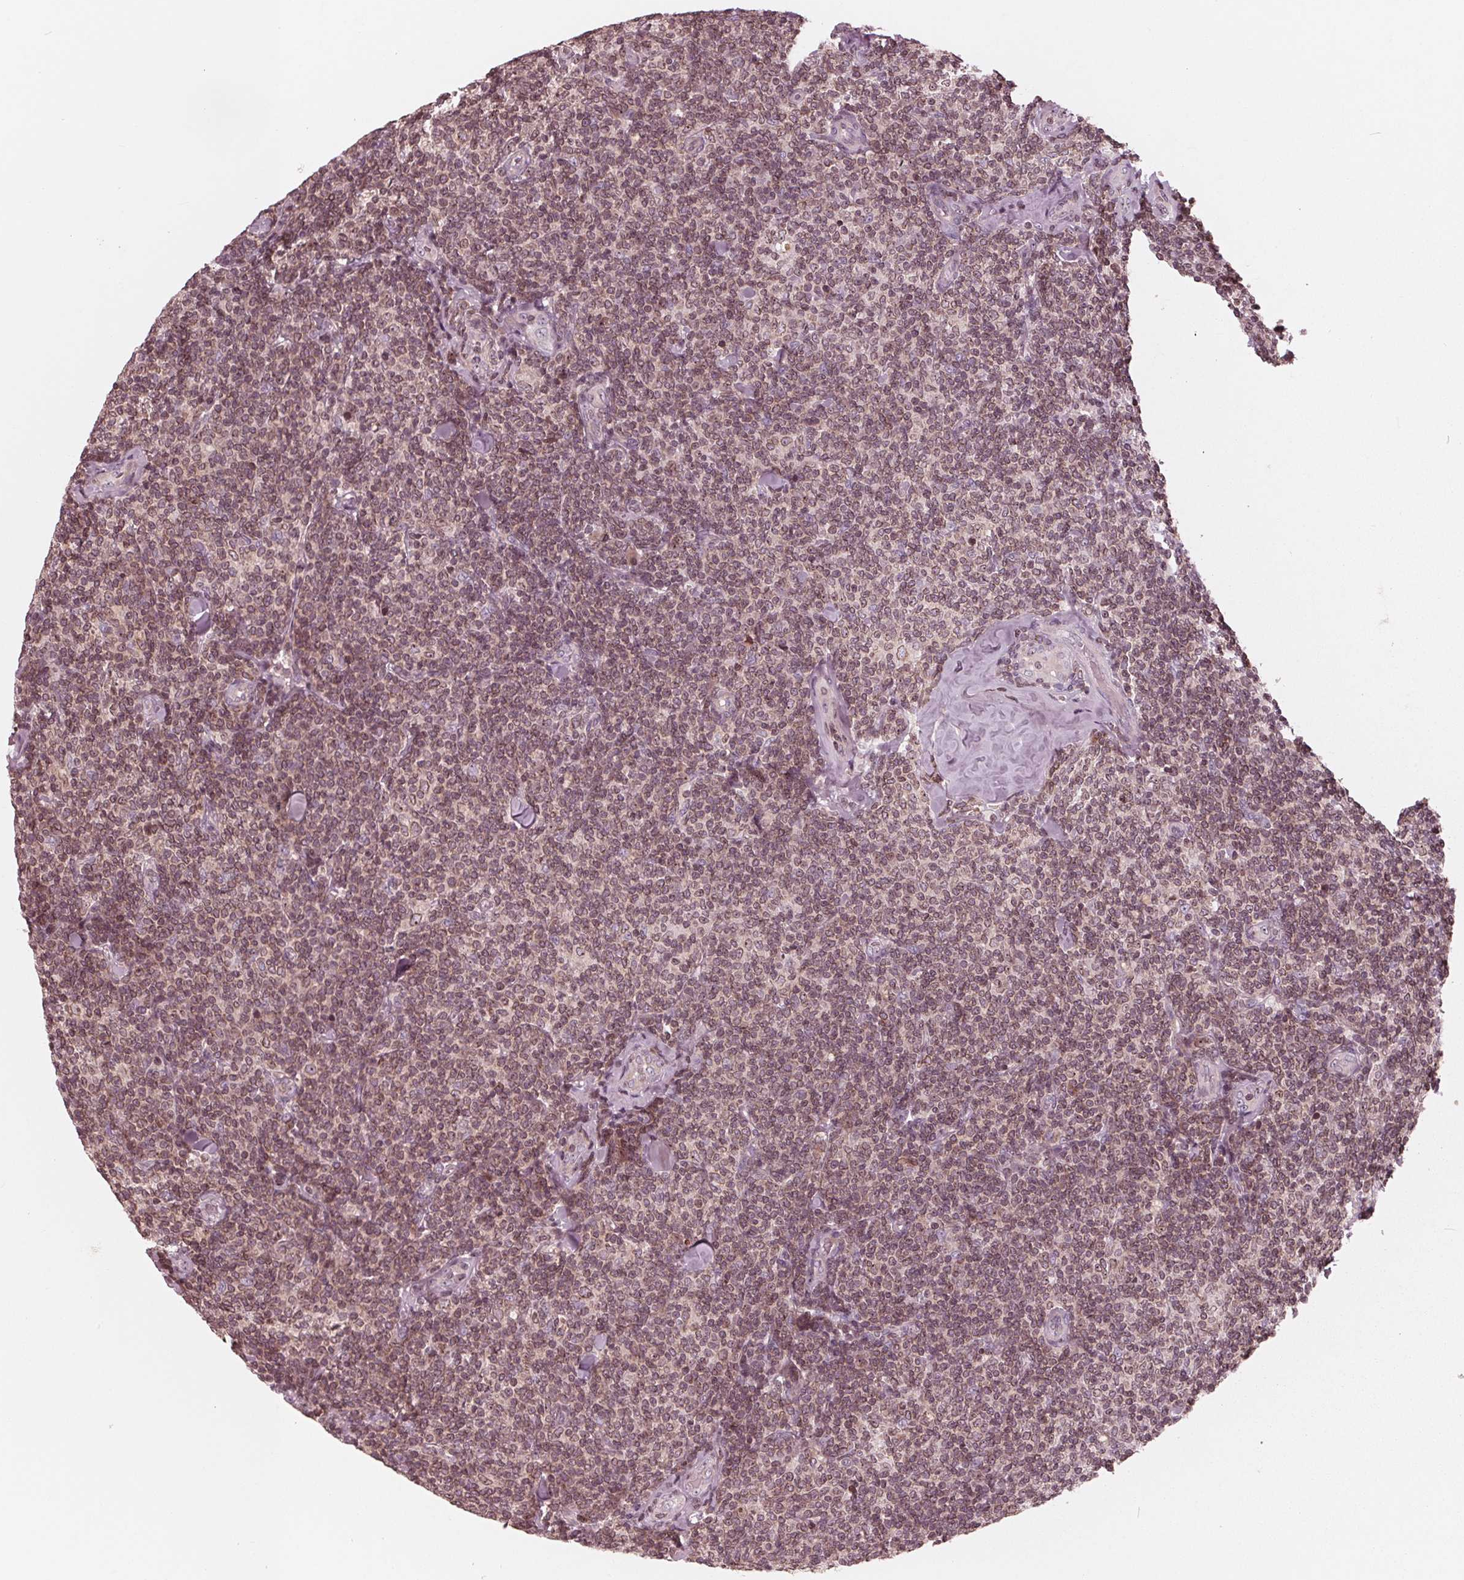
{"staining": {"intensity": "weak", "quantity": ">75%", "location": "cytoplasmic/membranous,nuclear"}, "tissue": "lymphoma", "cell_type": "Tumor cells", "image_type": "cancer", "snomed": [{"axis": "morphology", "description": "Malignant lymphoma, non-Hodgkin's type, Low grade"}, {"axis": "topography", "description": "Lymph node"}], "caption": "Human lymphoma stained with a protein marker exhibits weak staining in tumor cells.", "gene": "NUP210", "patient": {"sex": "female", "age": 56}}